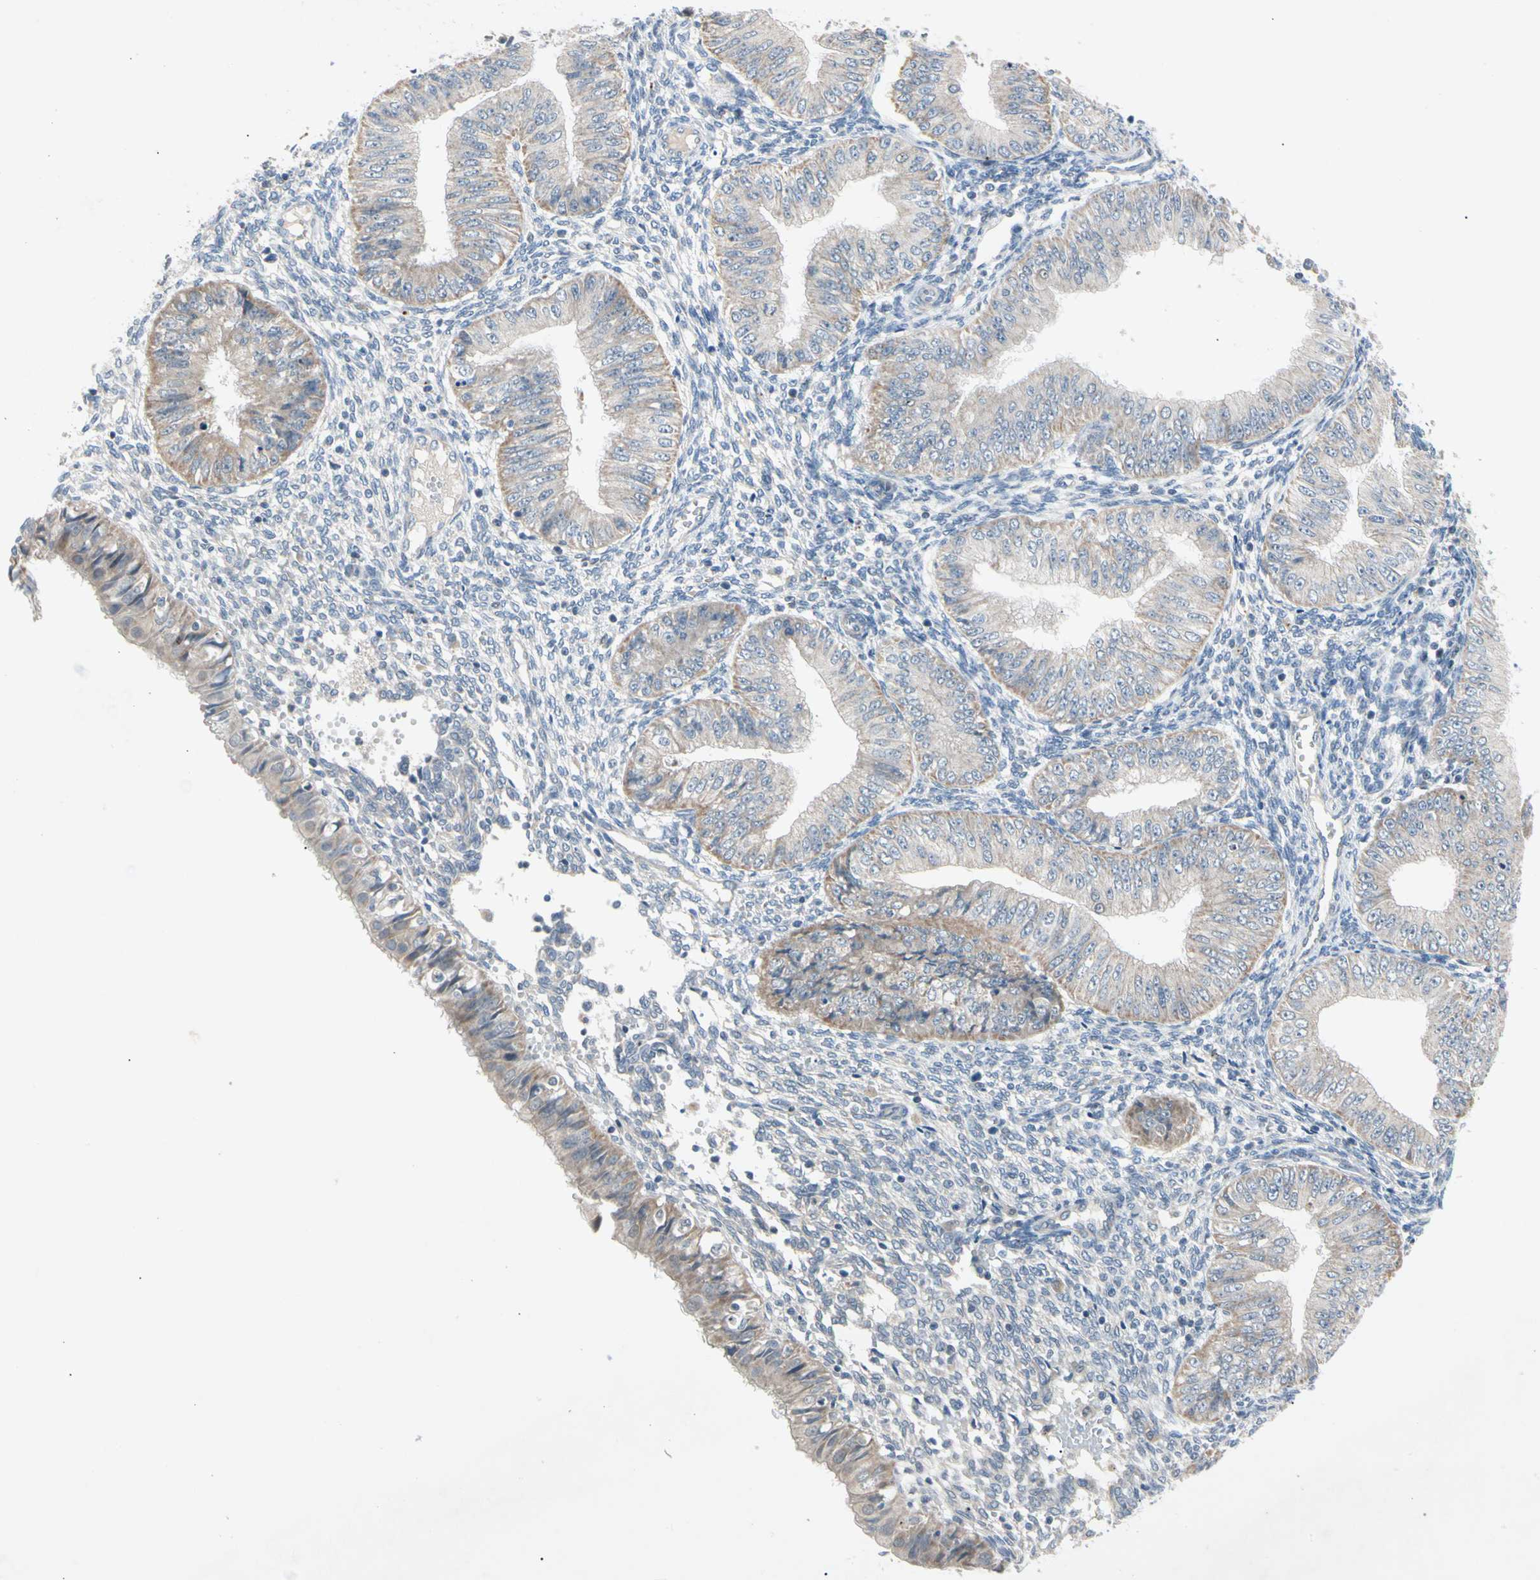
{"staining": {"intensity": "weak", "quantity": ">75%", "location": "cytoplasmic/membranous"}, "tissue": "endometrial cancer", "cell_type": "Tumor cells", "image_type": "cancer", "snomed": [{"axis": "morphology", "description": "Normal tissue, NOS"}, {"axis": "morphology", "description": "Adenocarcinoma, NOS"}, {"axis": "topography", "description": "Endometrium"}], "caption": "Weak cytoplasmic/membranous protein staining is appreciated in approximately >75% of tumor cells in adenocarcinoma (endometrial).", "gene": "MARK1", "patient": {"sex": "female", "age": 53}}